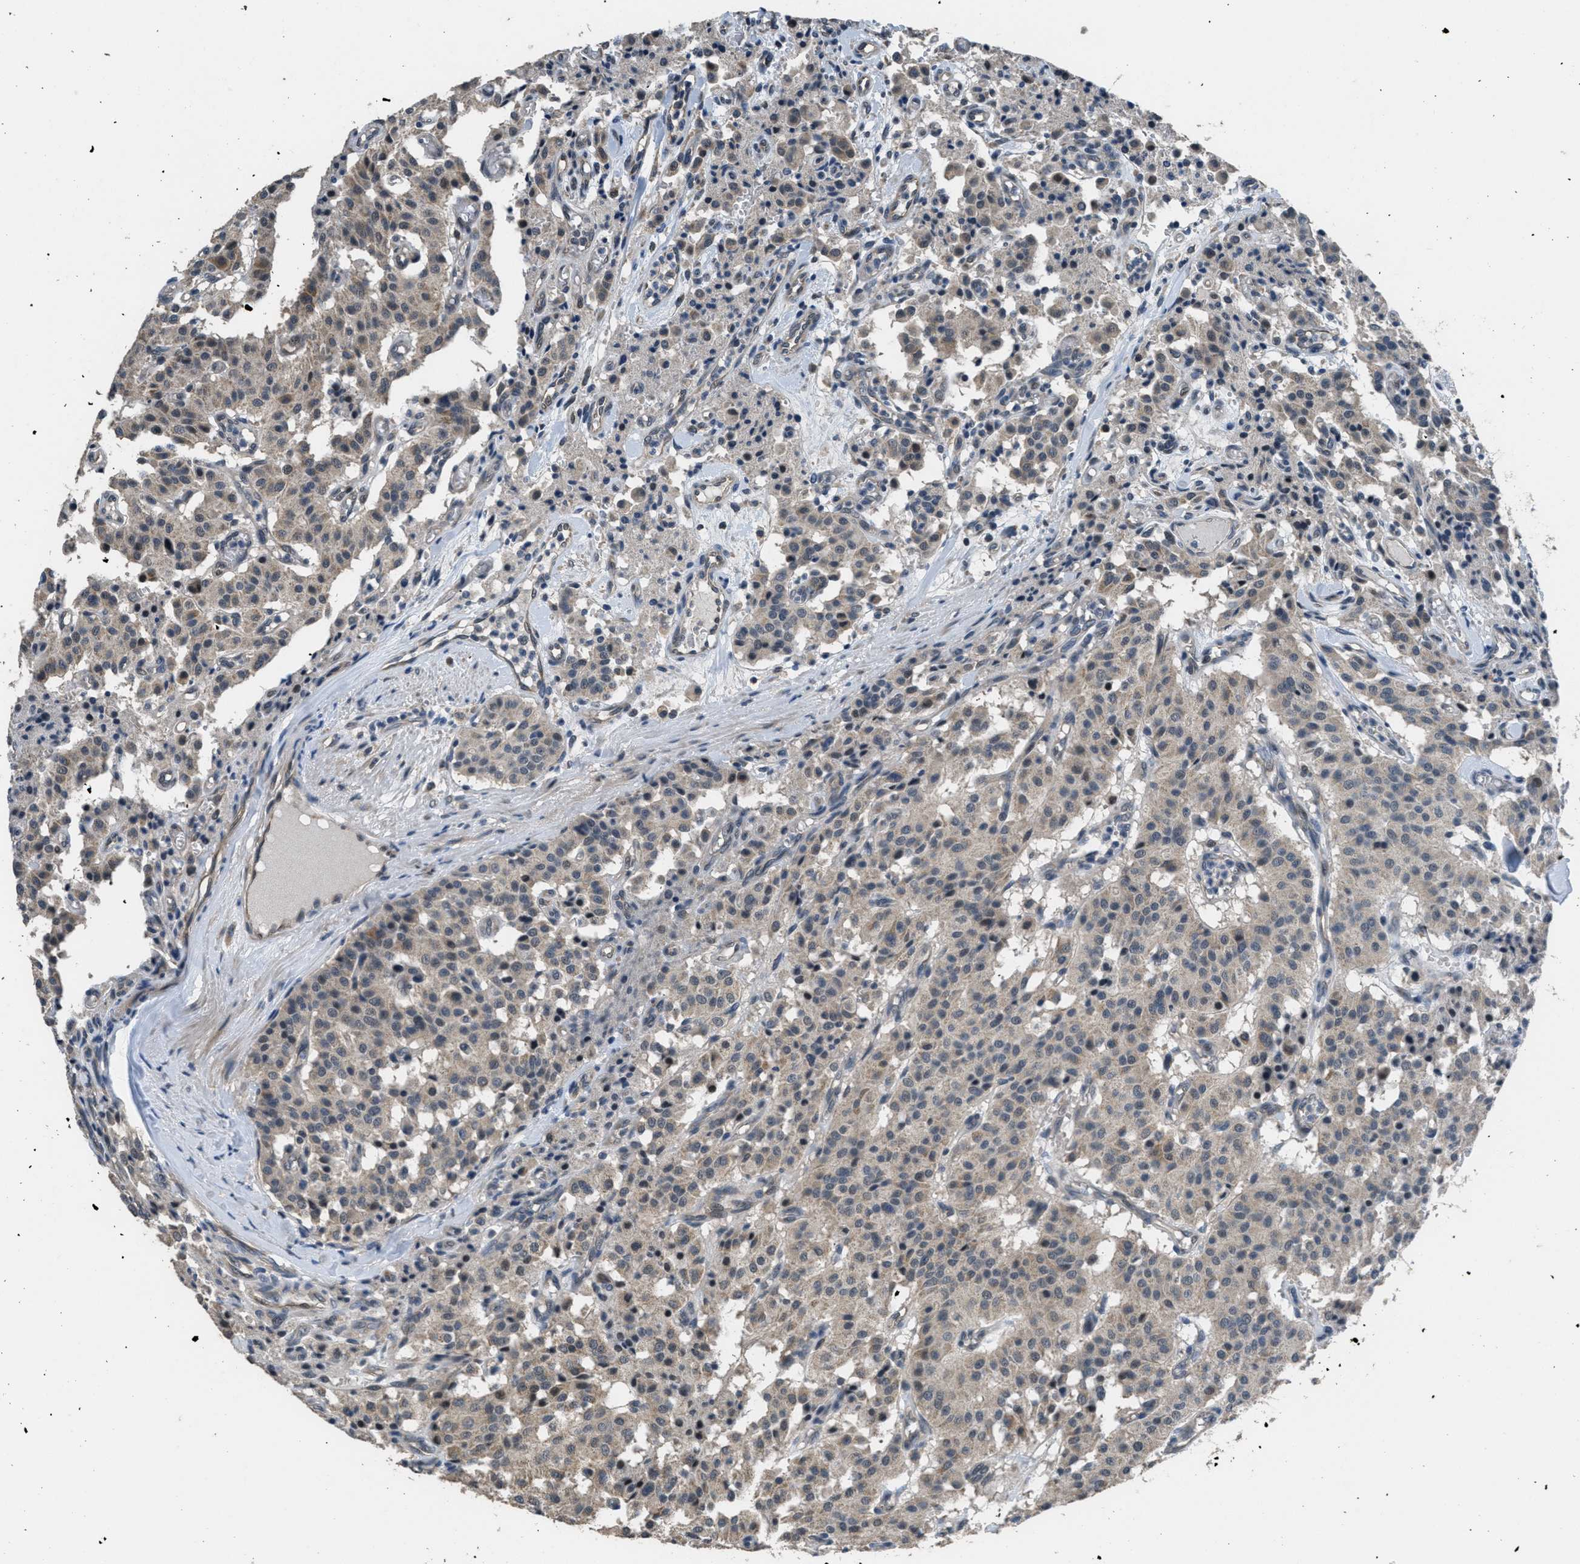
{"staining": {"intensity": "weak", "quantity": "25%-75%", "location": "cytoplasmic/membranous,nuclear"}, "tissue": "carcinoid", "cell_type": "Tumor cells", "image_type": "cancer", "snomed": [{"axis": "morphology", "description": "Carcinoid, malignant, NOS"}, {"axis": "topography", "description": "Lung"}], "caption": "Immunohistochemical staining of human carcinoid displays low levels of weak cytoplasmic/membranous and nuclear positivity in about 25%-75% of tumor cells. The protein of interest is shown in brown color, while the nuclei are stained blue.", "gene": "NAT1", "patient": {"sex": "male", "age": 30}}